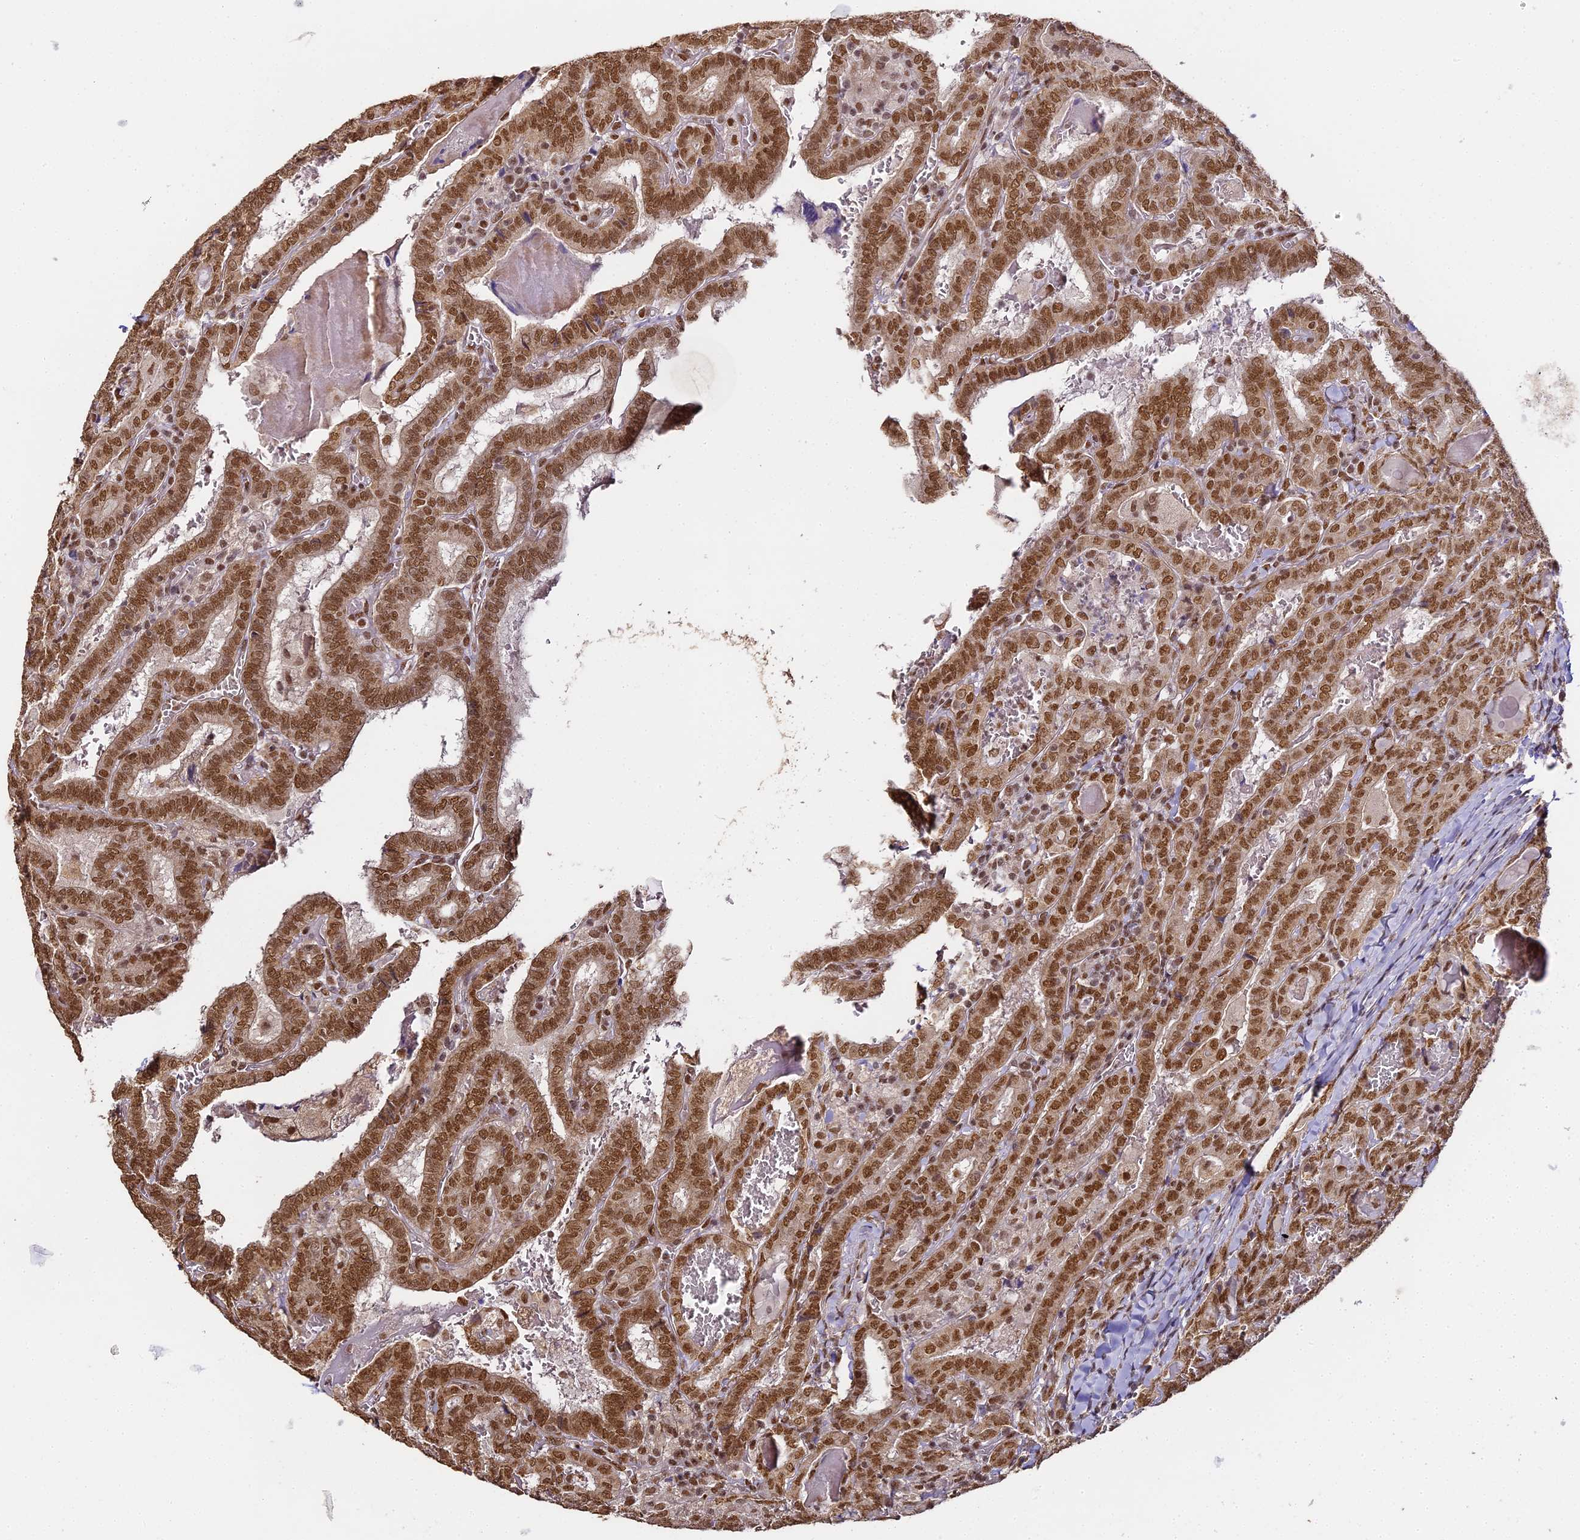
{"staining": {"intensity": "moderate", "quantity": ">75%", "location": "nuclear"}, "tissue": "thyroid cancer", "cell_type": "Tumor cells", "image_type": "cancer", "snomed": [{"axis": "morphology", "description": "Papillary adenocarcinoma, NOS"}, {"axis": "topography", "description": "Thyroid gland"}], "caption": "Thyroid papillary adenocarcinoma was stained to show a protein in brown. There is medium levels of moderate nuclear positivity in about >75% of tumor cells.", "gene": "HNRNPA1", "patient": {"sex": "female", "age": 72}}